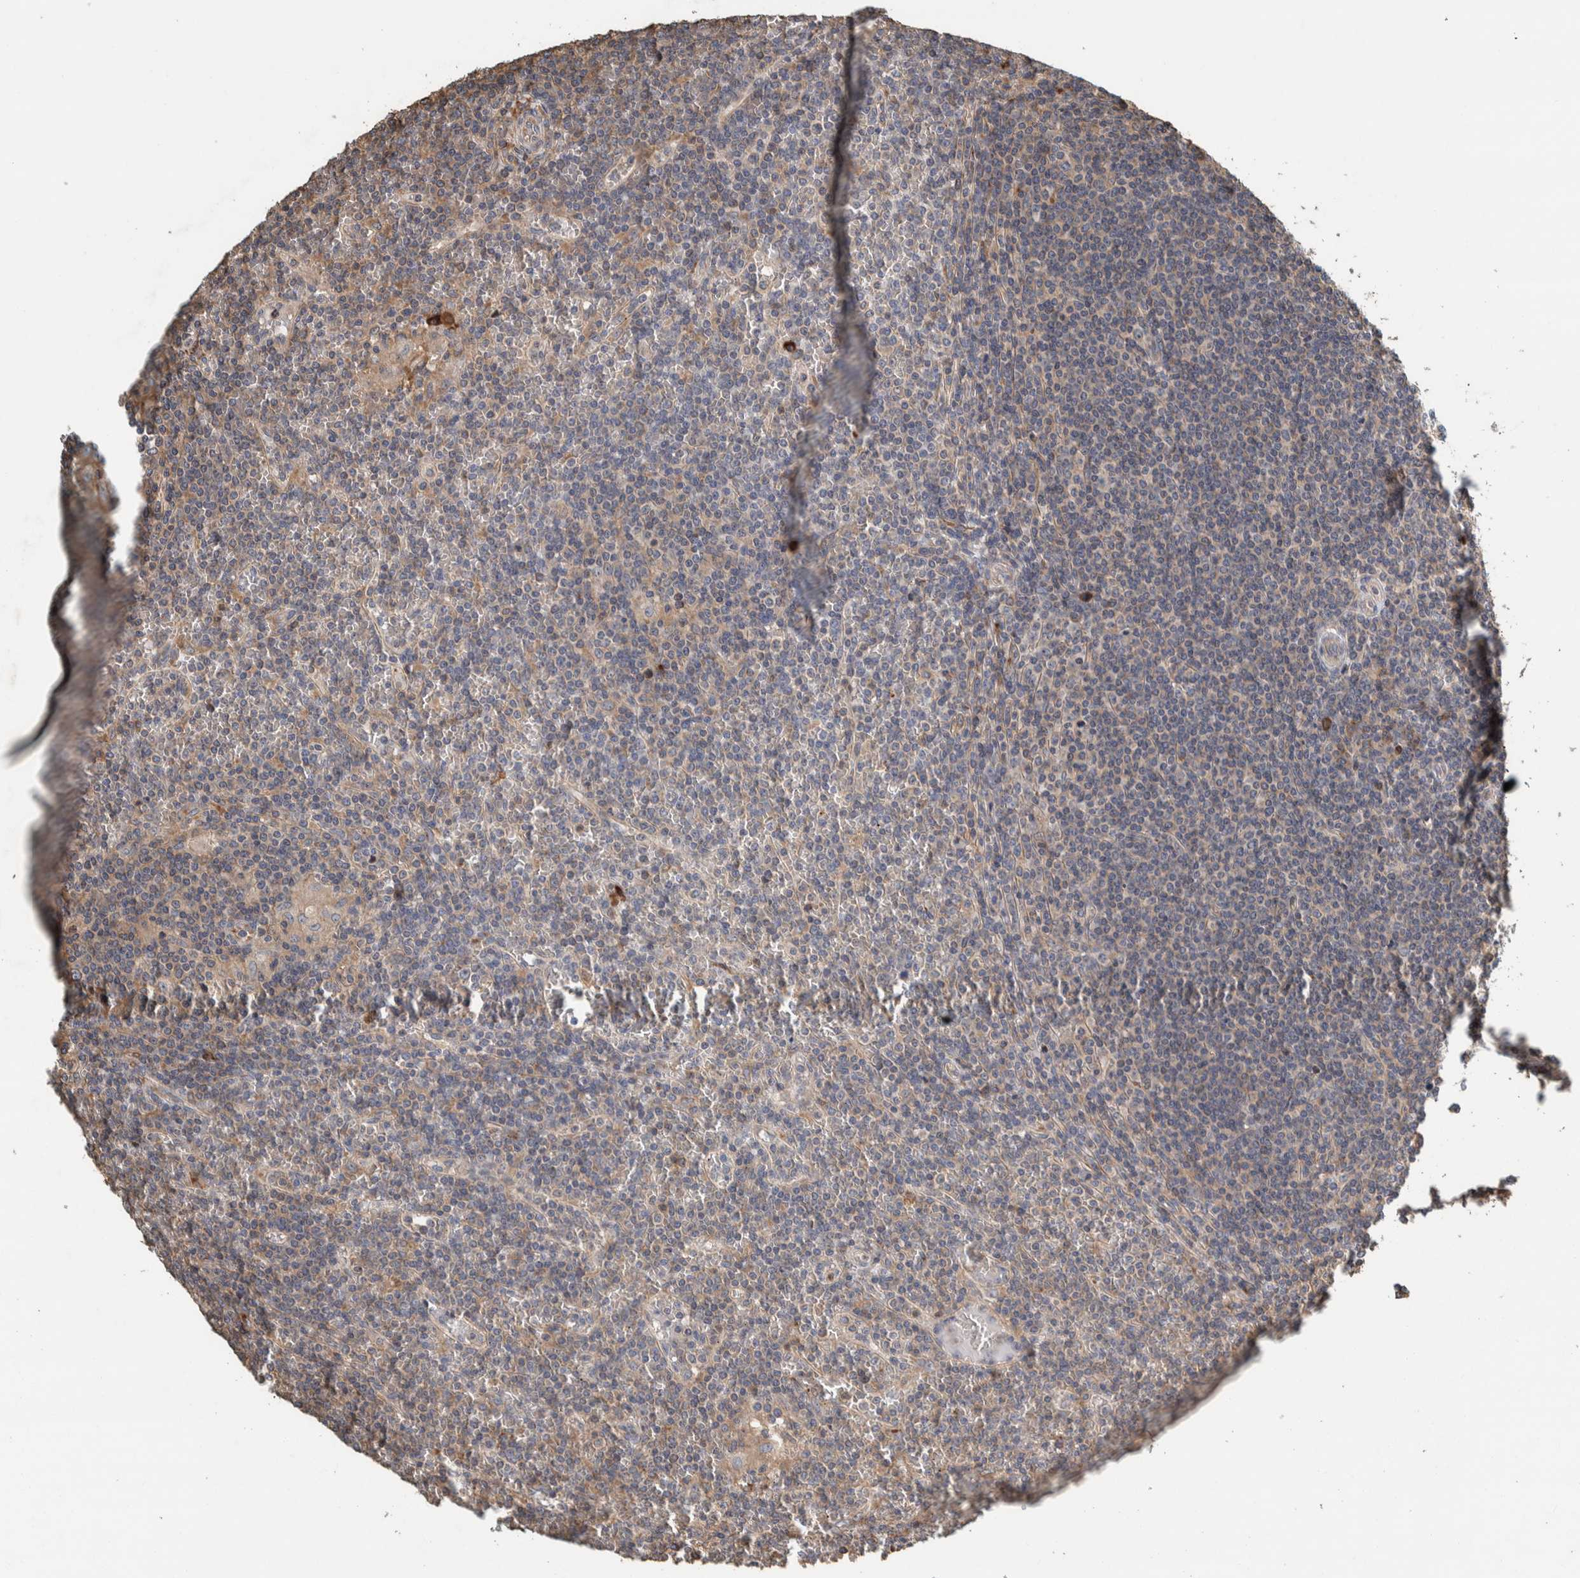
{"staining": {"intensity": "weak", "quantity": "<25%", "location": "cytoplasmic/membranous"}, "tissue": "lymphoma", "cell_type": "Tumor cells", "image_type": "cancer", "snomed": [{"axis": "morphology", "description": "Malignant lymphoma, non-Hodgkin's type, Low grade"}, {"axis": "topography", "description": "Spleen"}], "caption": "Immunohistochemistry (IHC) photomicrograph of human lymphoma stained for a protein (brown), which exhibits no positivity in tumor cells. (DAB immunohistochemistry (IHC) visualized using brightfield microscopy, high magnification).", "gene": "PLA2G3", "patient": {"sex": "female", "age": 19}}